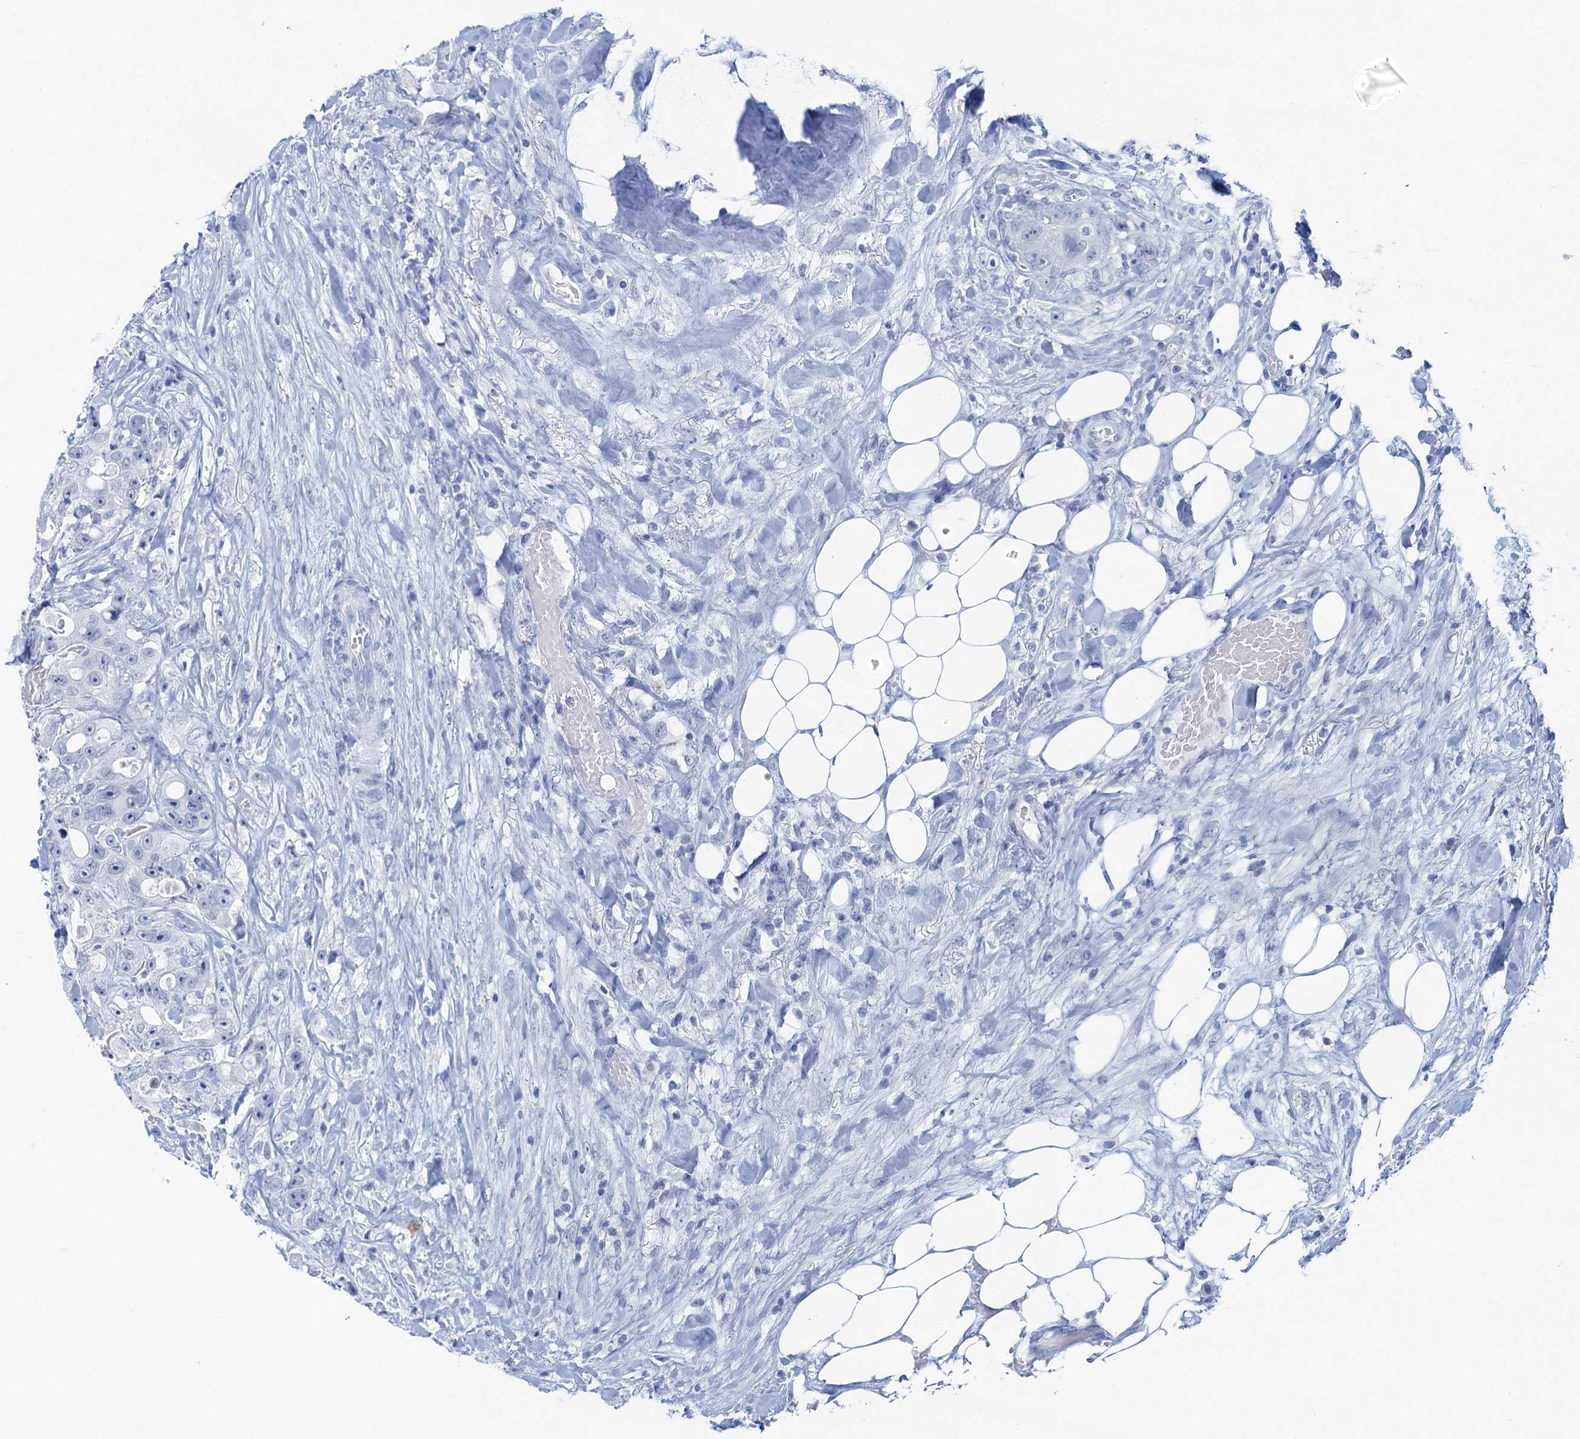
{"staining": {"intensity": "negative", "quantity": "none", "location": "none"}, "tissue": "colorectal cancer", "cell_type": "Tumor cells", "image_type": "cancer", "snomed": [{"axis": "morphology", "description": "Adenocarcinoma, NOS"}, {"axis": "topography", "description": "Colon"}], "caption": "Immunohistochemistry (IHC) image of neoplastic tissue: adenocarcinoma (colorectal) stained with DAB (3,3'-diaminobenzidine) reveals no significant protein staining in tumor cells.", "gene": "HAPSTR1", "patient": {"sex": "female", "age": 46}}